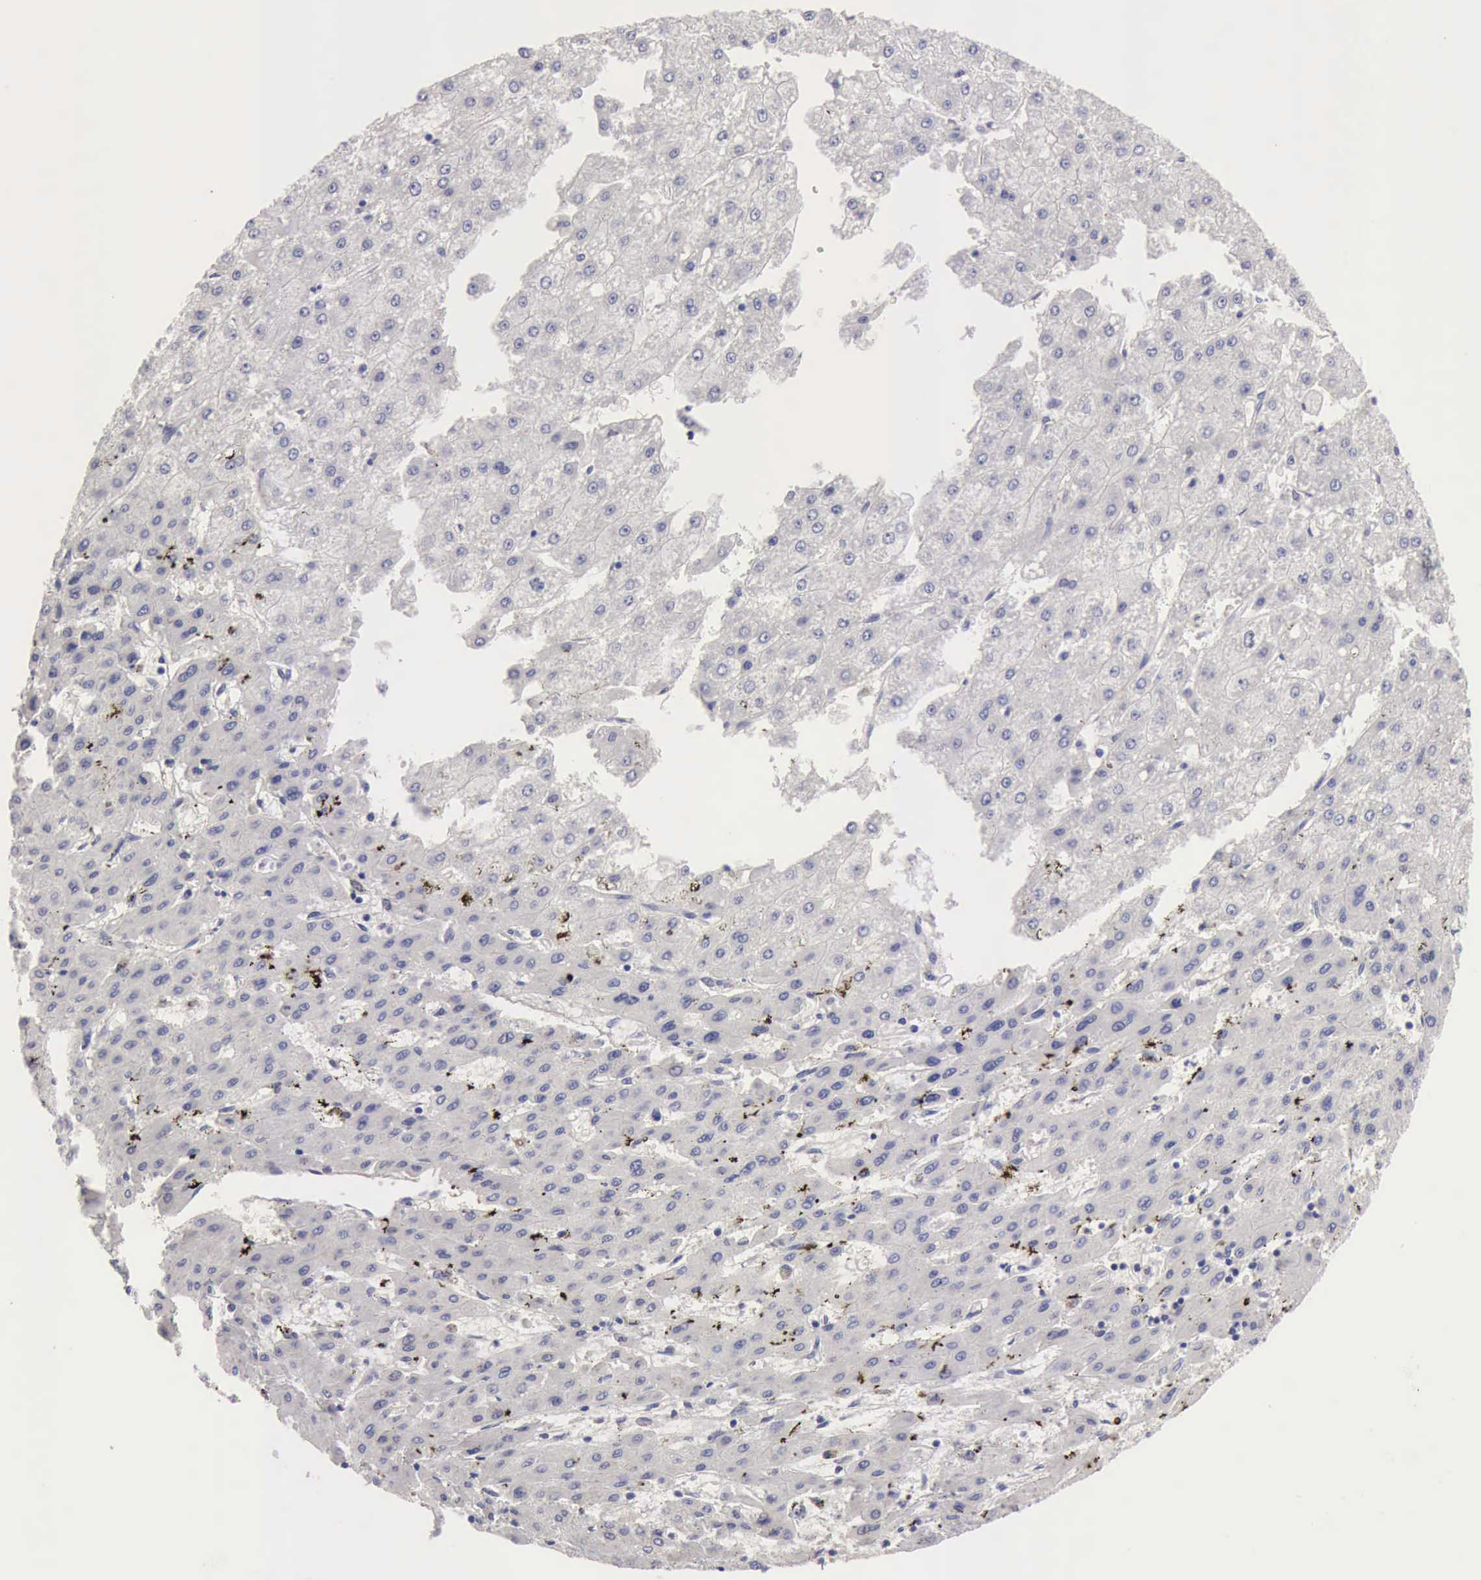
{"staining": {"intensity": "negative", "quantity": "none", "location": "none"}, "tissue": "liver cancer", "cell_type": "Tumor cells", "image_type": "cancer", "snomed": [{"axis": "morphology", "description": "Carcinoma, Hepatocellular, NOS"}, {"axis": "topography", "description": "Liver"}], "caption": "Immunohistochemistry (IHC) of liver hepatocellular carcinoma exhibits no positivity in tumor cells. The staining was performed using DAB to visualize the protein expression in brown, while the nuclei were stained in blue with hematoxylin (Magnification: 20x).", "gene": "APP", "patient": {"sex": "female", "age": 52}}